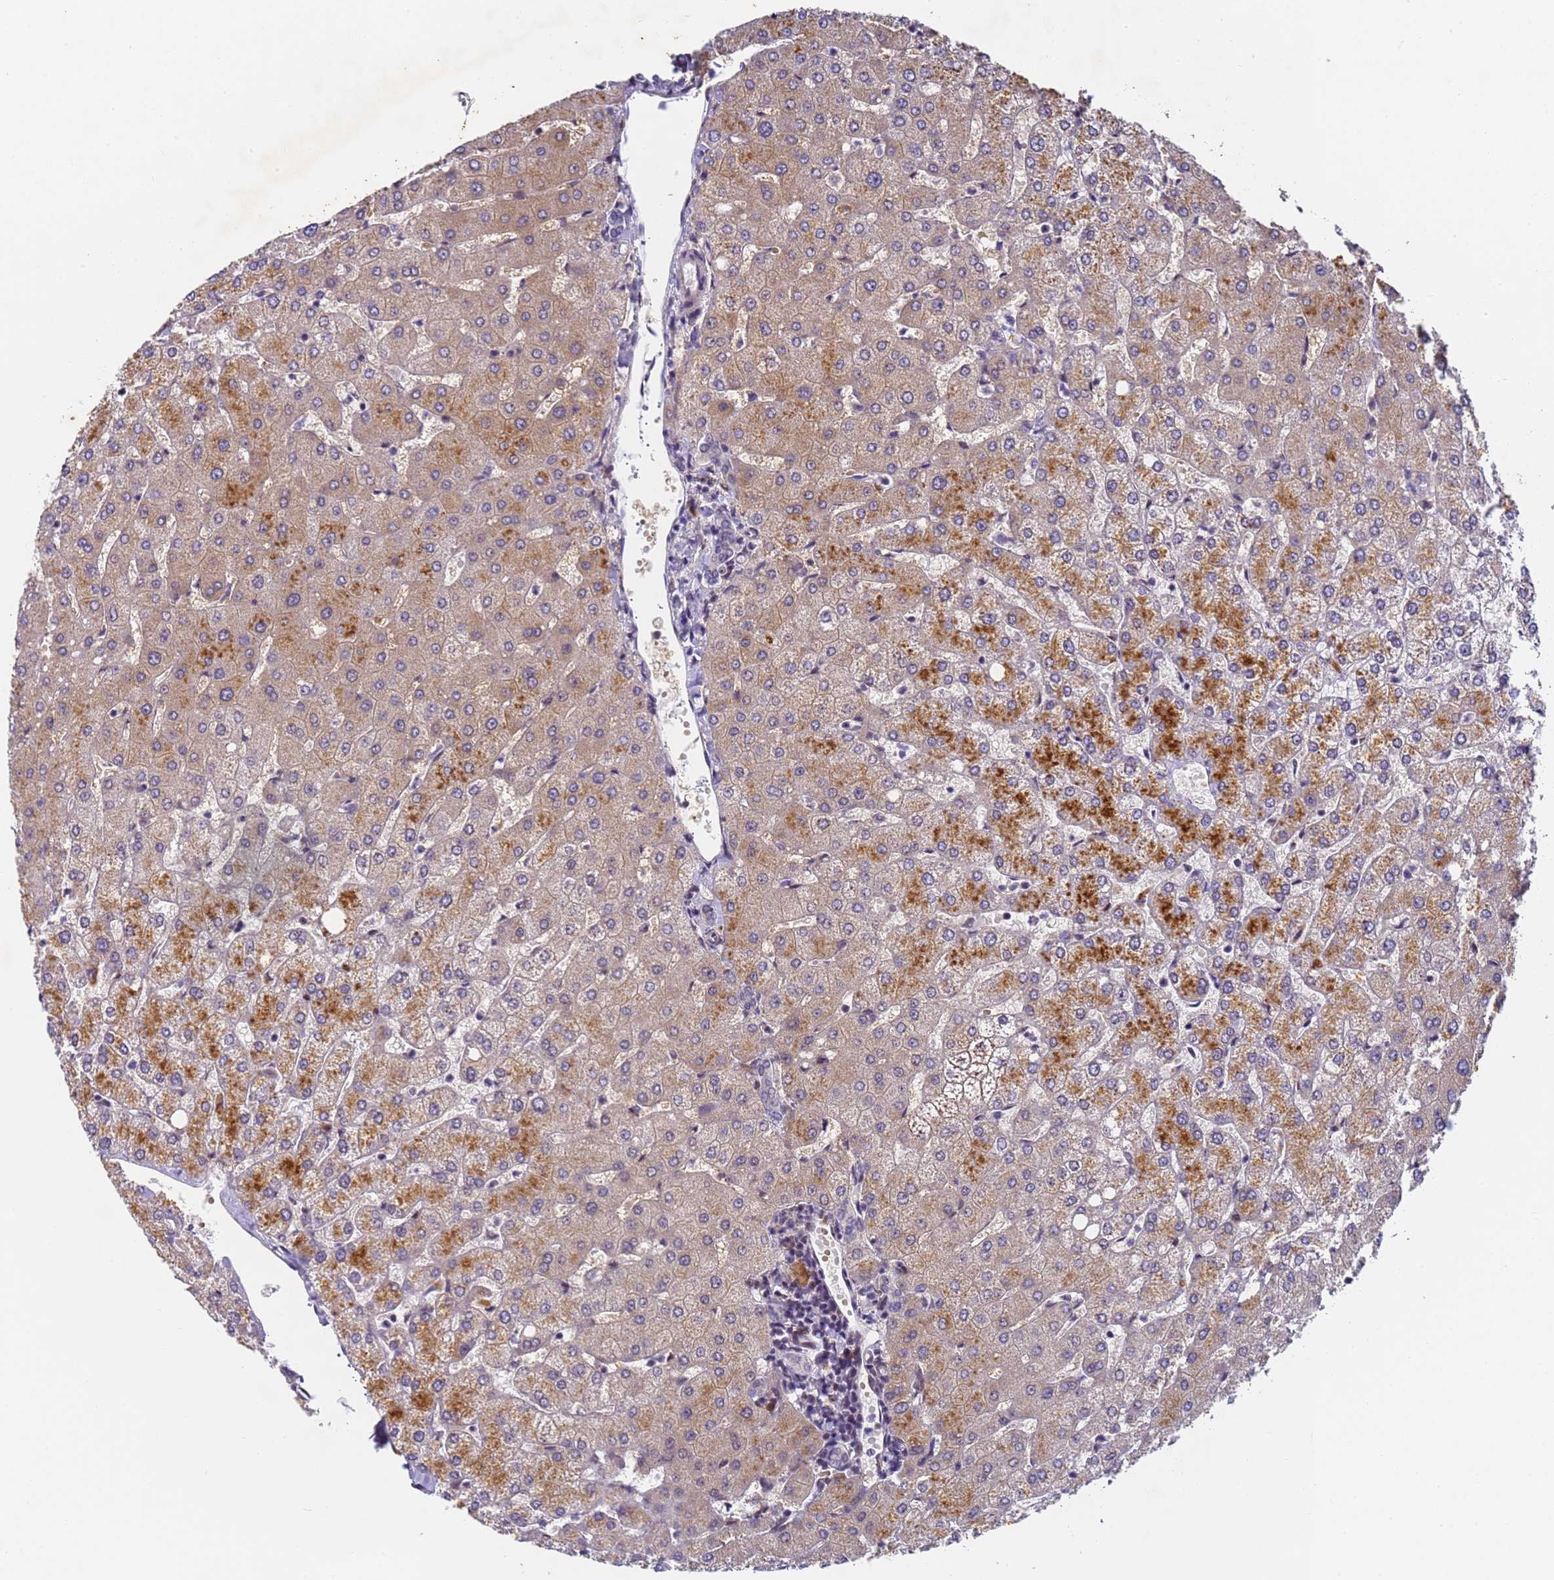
{"staining": {"intensity": "negative", "quantity": "none", "location": "none"}, "tissue": "liver", "cell_type": "Cholangiocytes", "image_type": "normal", "snomed": [{"axis": "morphology", "description": "Normal tissue, NOS"}, {"axis": "topography", "description": "Liver"}], "caption": "Immunohistochemistry of normal human liver exhibits no staining in cholangiocytes. The staining was performed using DAB to visualize the protein expression in brown, while the nuclei were stained in blue with hematoxylin (Magnification: 20x).", "gene": "FNBP4", "patient": {"sex": "female", "age": 54}}